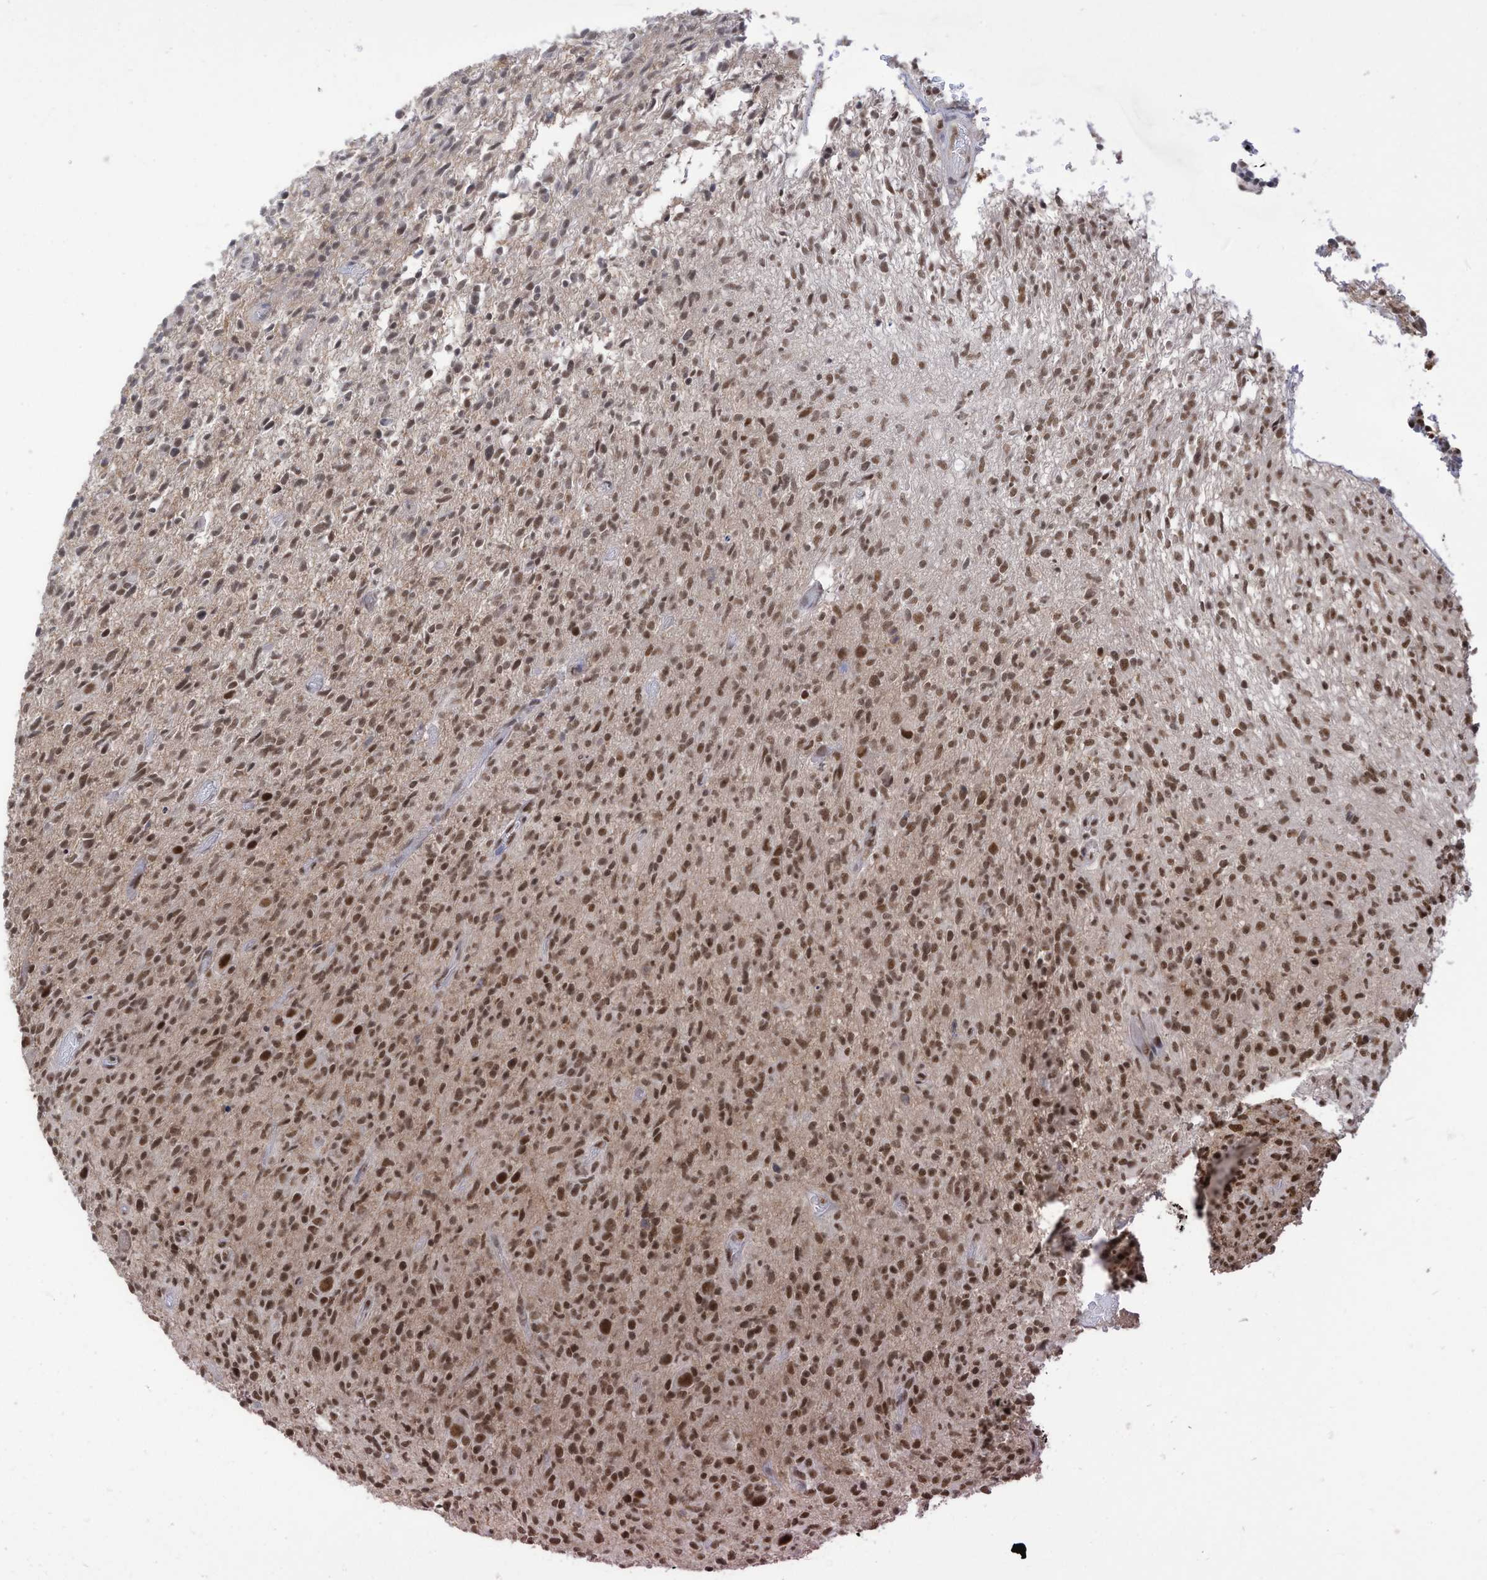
{"staining": {"intensity": "moderate", "quantity": ">75%", "location": "nuclear"}, "tissue": "glioma", "cell_type": "Tumor cells", "image_type": "cancer", "snomed": [{"axis": "morphology", "description": "Glioma, malignant, High grade"}, {"axis": "topography", "description": "Brain"}], "caption": "A histopathology image of human high-grade glioma (malignant) stained for a protein shows moderate nuclear brown staining in tumor cells.", "gene": "SF3A3", "patient": {"sex": "female", "age": 57}}